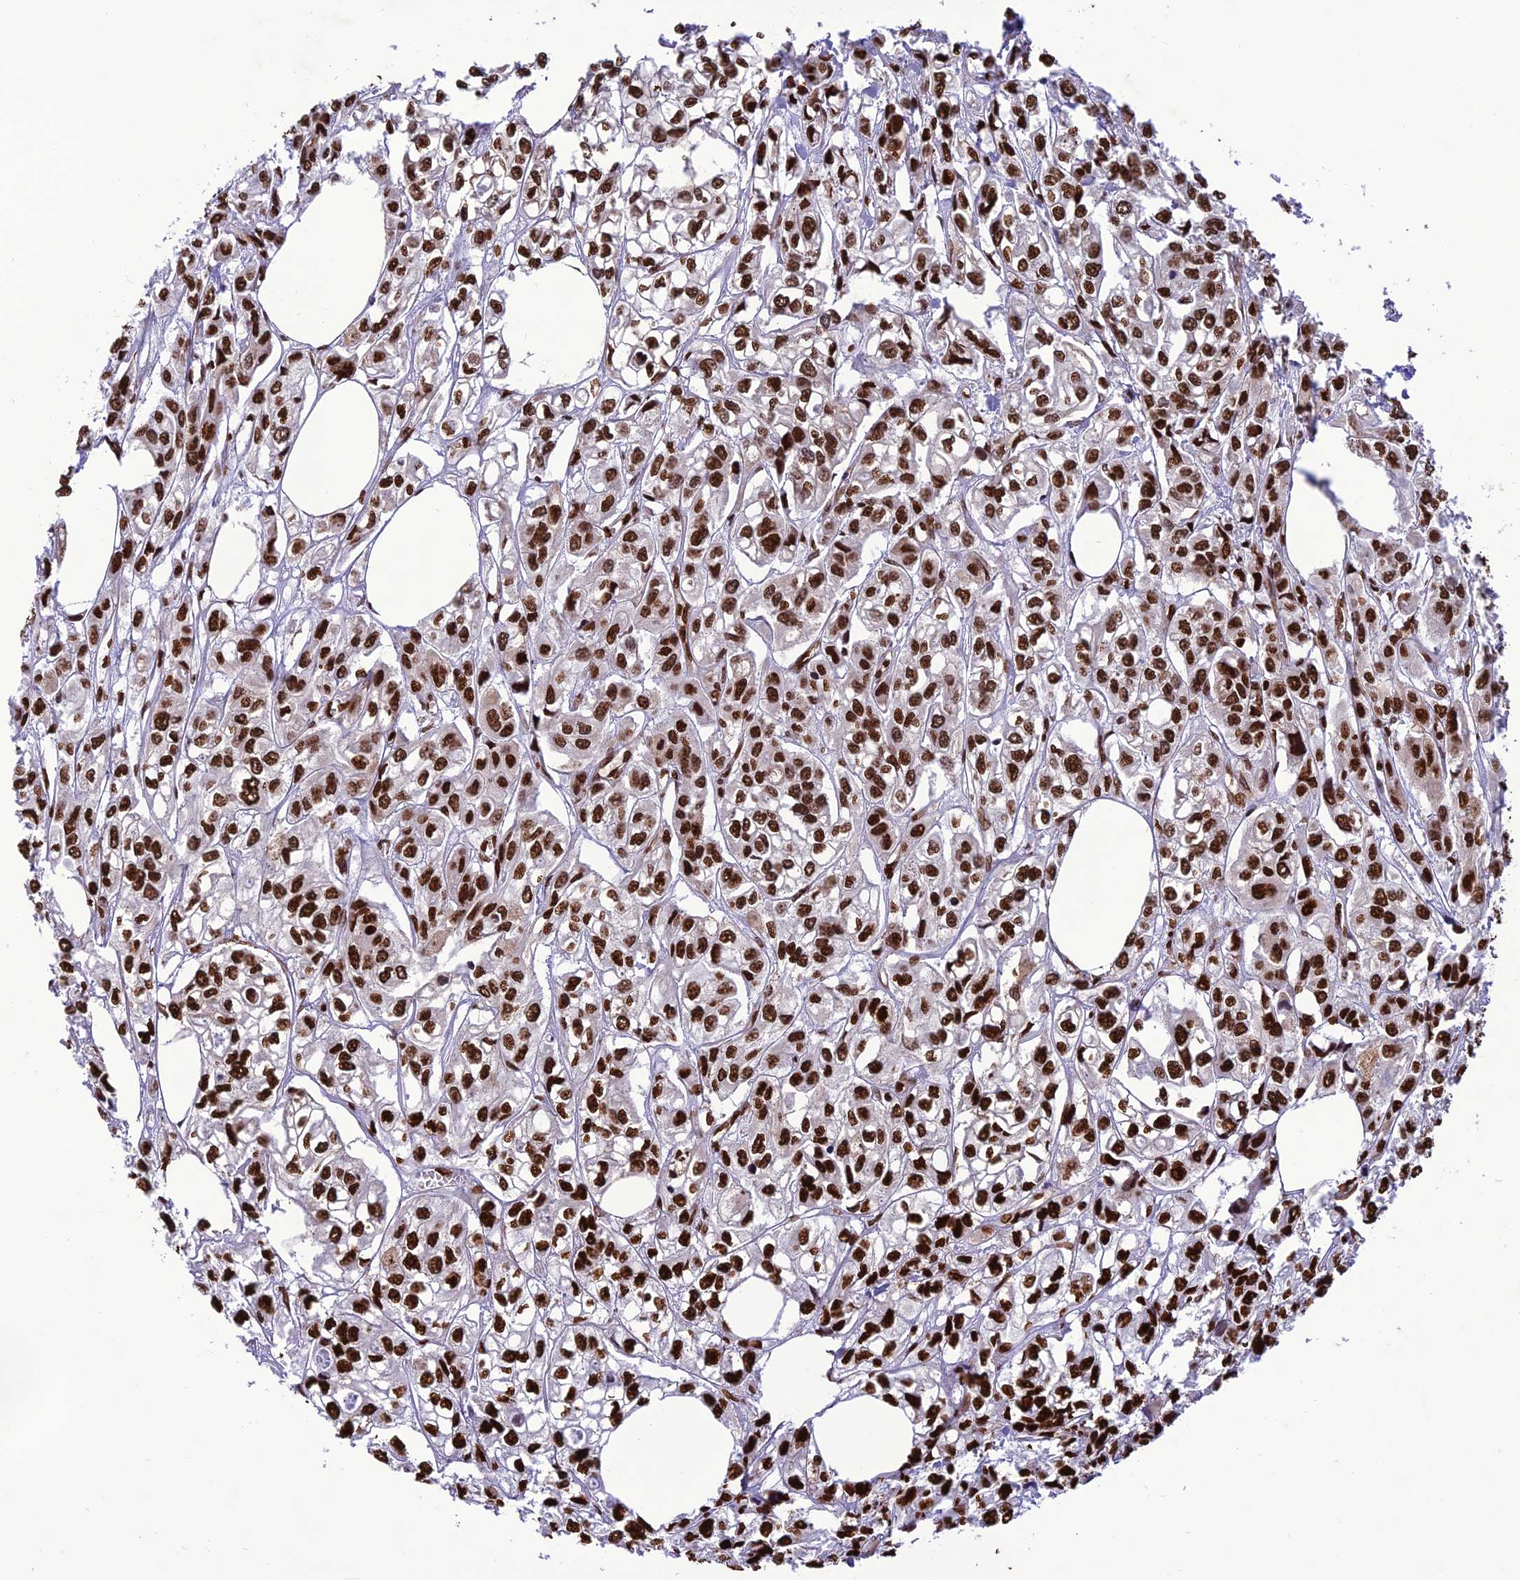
{"staining": {"intensity": "strong", "quantity": ">75%", "location": "nuclear"}, "tissue": "urothelial cancer", "cell_type": "Tumor cells", "image_type": "cancer", "snomed": [{"axis": "morphology", "description": "Urothelial carcinoma, High grade"}, {"axis": "topography", "description": "Urinary bladder"}], "caption": "Immunohistochemistry (DAB (3,3'-diaminobenzidine)) staining of urothelial cancer demonstrates strong nuclear protein expression in approximately >75% of tumor cells.", "gene": "INO80E", "patient": {"sex": "male", "age": 67}}